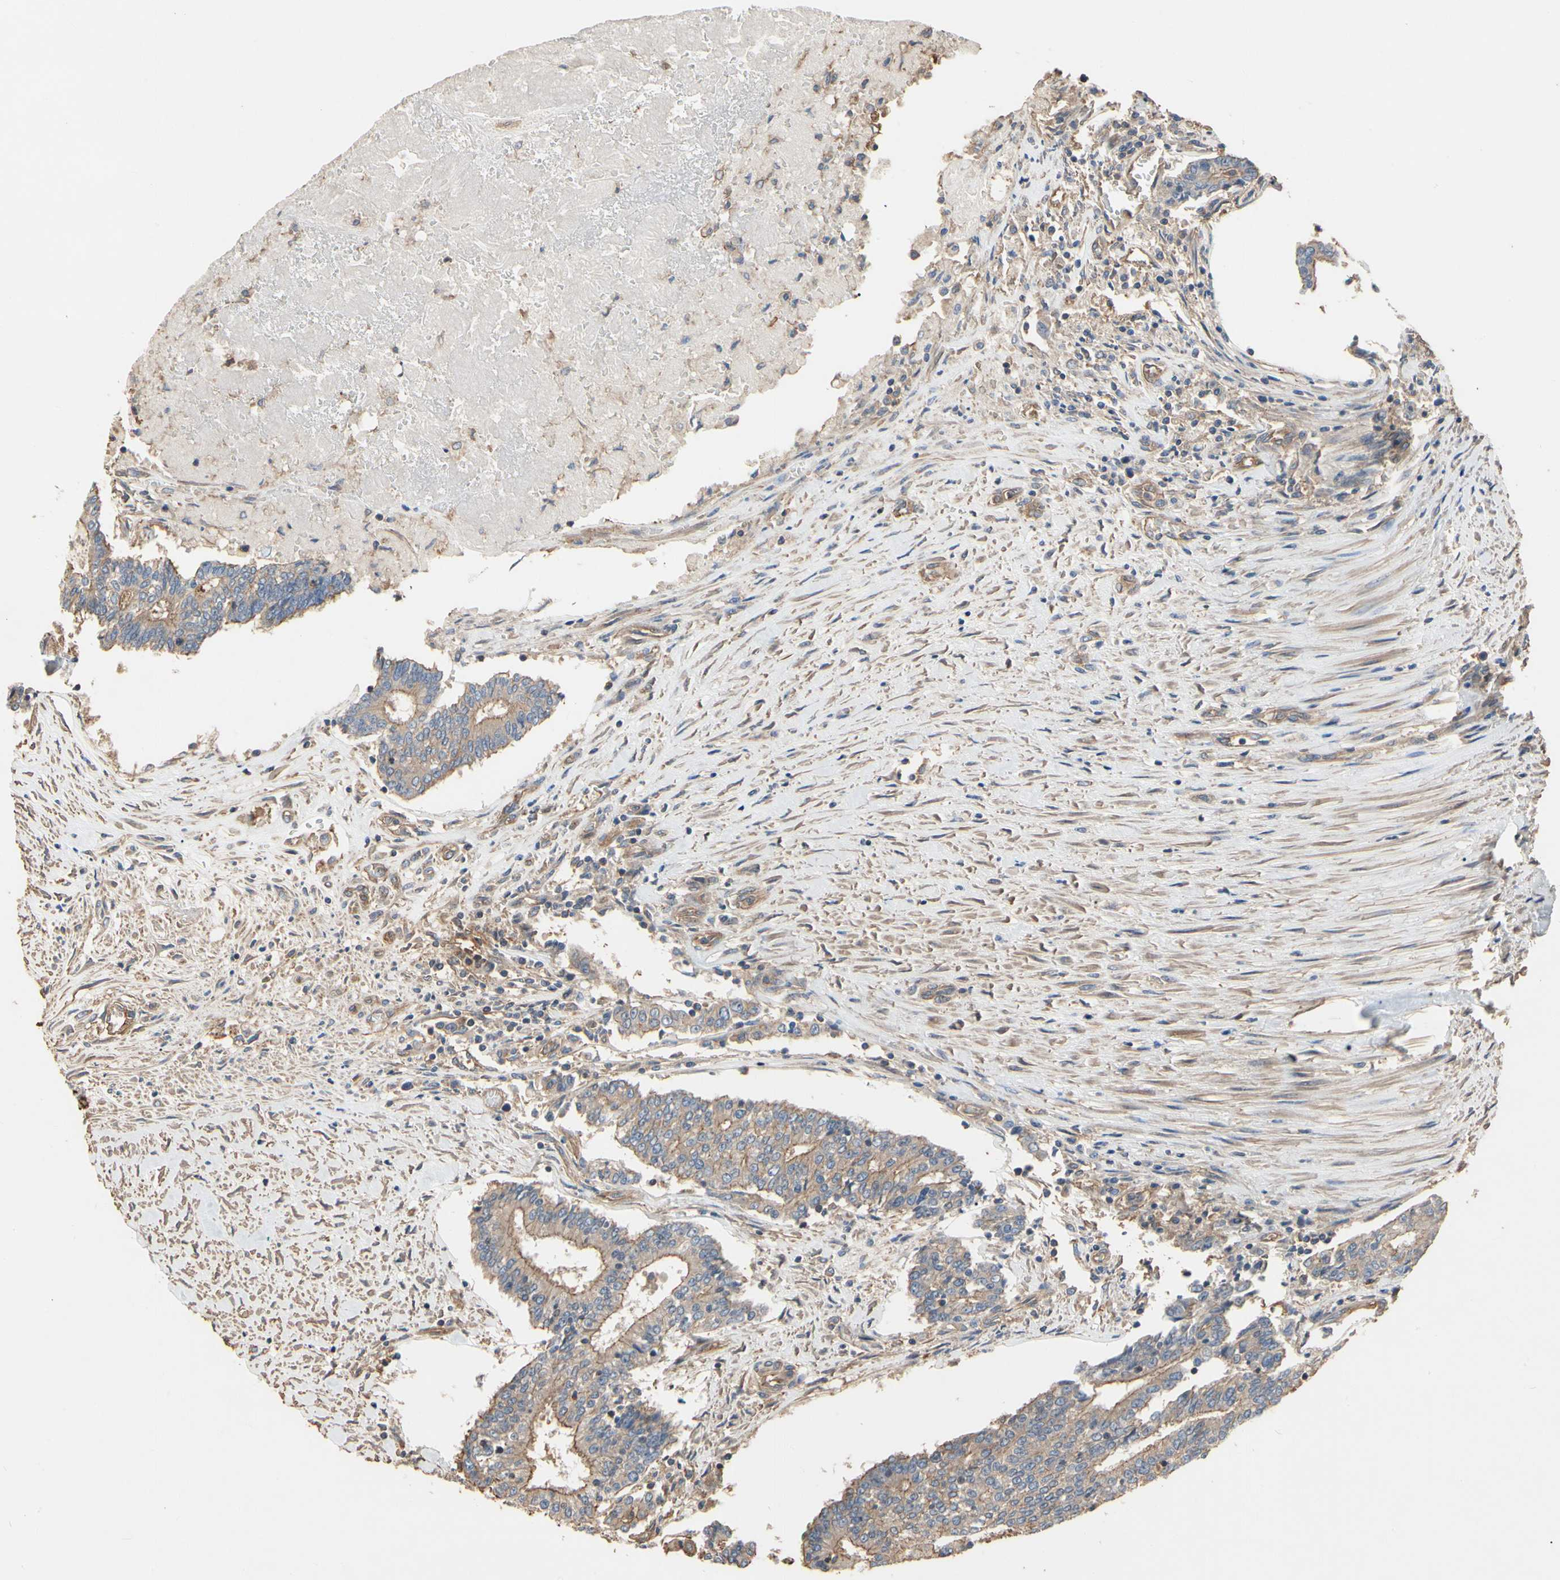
{"staining": {"intensity": "moderate", "quantity": ">75%", "location": "cytoplasmic/membranous"}, "tissue": "prostate cancer", "cell_type": "Tumor cells", "image_type": "cancer", "snomed": [{"axis": "morphology", "description": "Adenocarcinoma, High grade"}, {"axis": "topography", "description": "Prostate"}], "caption": "A medium amount of moderate cytoplasmic/membranous staining is seen in about >75% of tumor cells in adenocarcinoma (high-grade) (prostate) tissue. (DAB (3,3'-diaminobenzidine) = brown stain, brightfield microscopy at high magnification).", "gene": "PDZK1", "patient": {"sex": "male", "age": 55}}